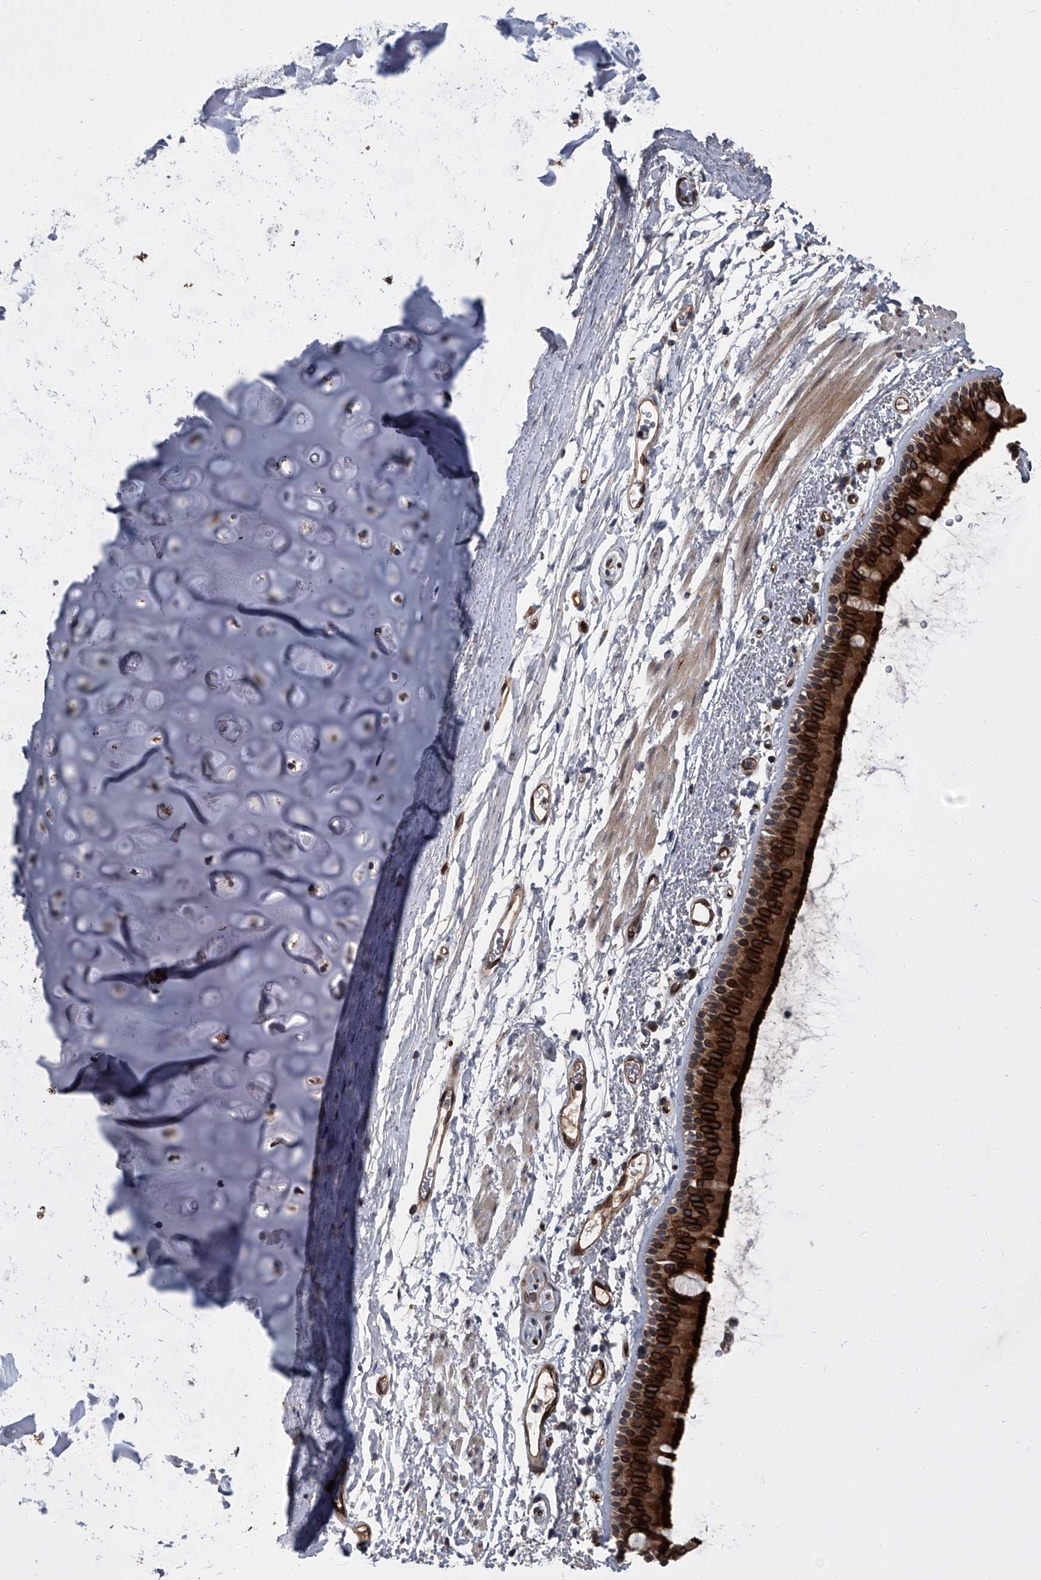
{"staining": {"intensity": "strong", "quantity": ">75%", "location": "cytoplasmic/membranous,nuclear"}, "tissue": "bronchus", "cell_type": "Respiratory epithelial cells", "image_type": "normal", "snomed": [{"axis": "morphology", "description": "Normal tissue, NOS"}, {"axis": "topography", "description": "Lymph node"}, {"axis": "topography", "description": "Bronchus"}], "caption": "High-power microscopy captured an IHC photomicrograph of normal bronchus, revealing strong cytoplasmic/membranous,nuclear positivity in approximately >75% of respiratory epithelial cells.", "gene": "LRRC8C", "patient": {"sex": "female", "age": 70}}